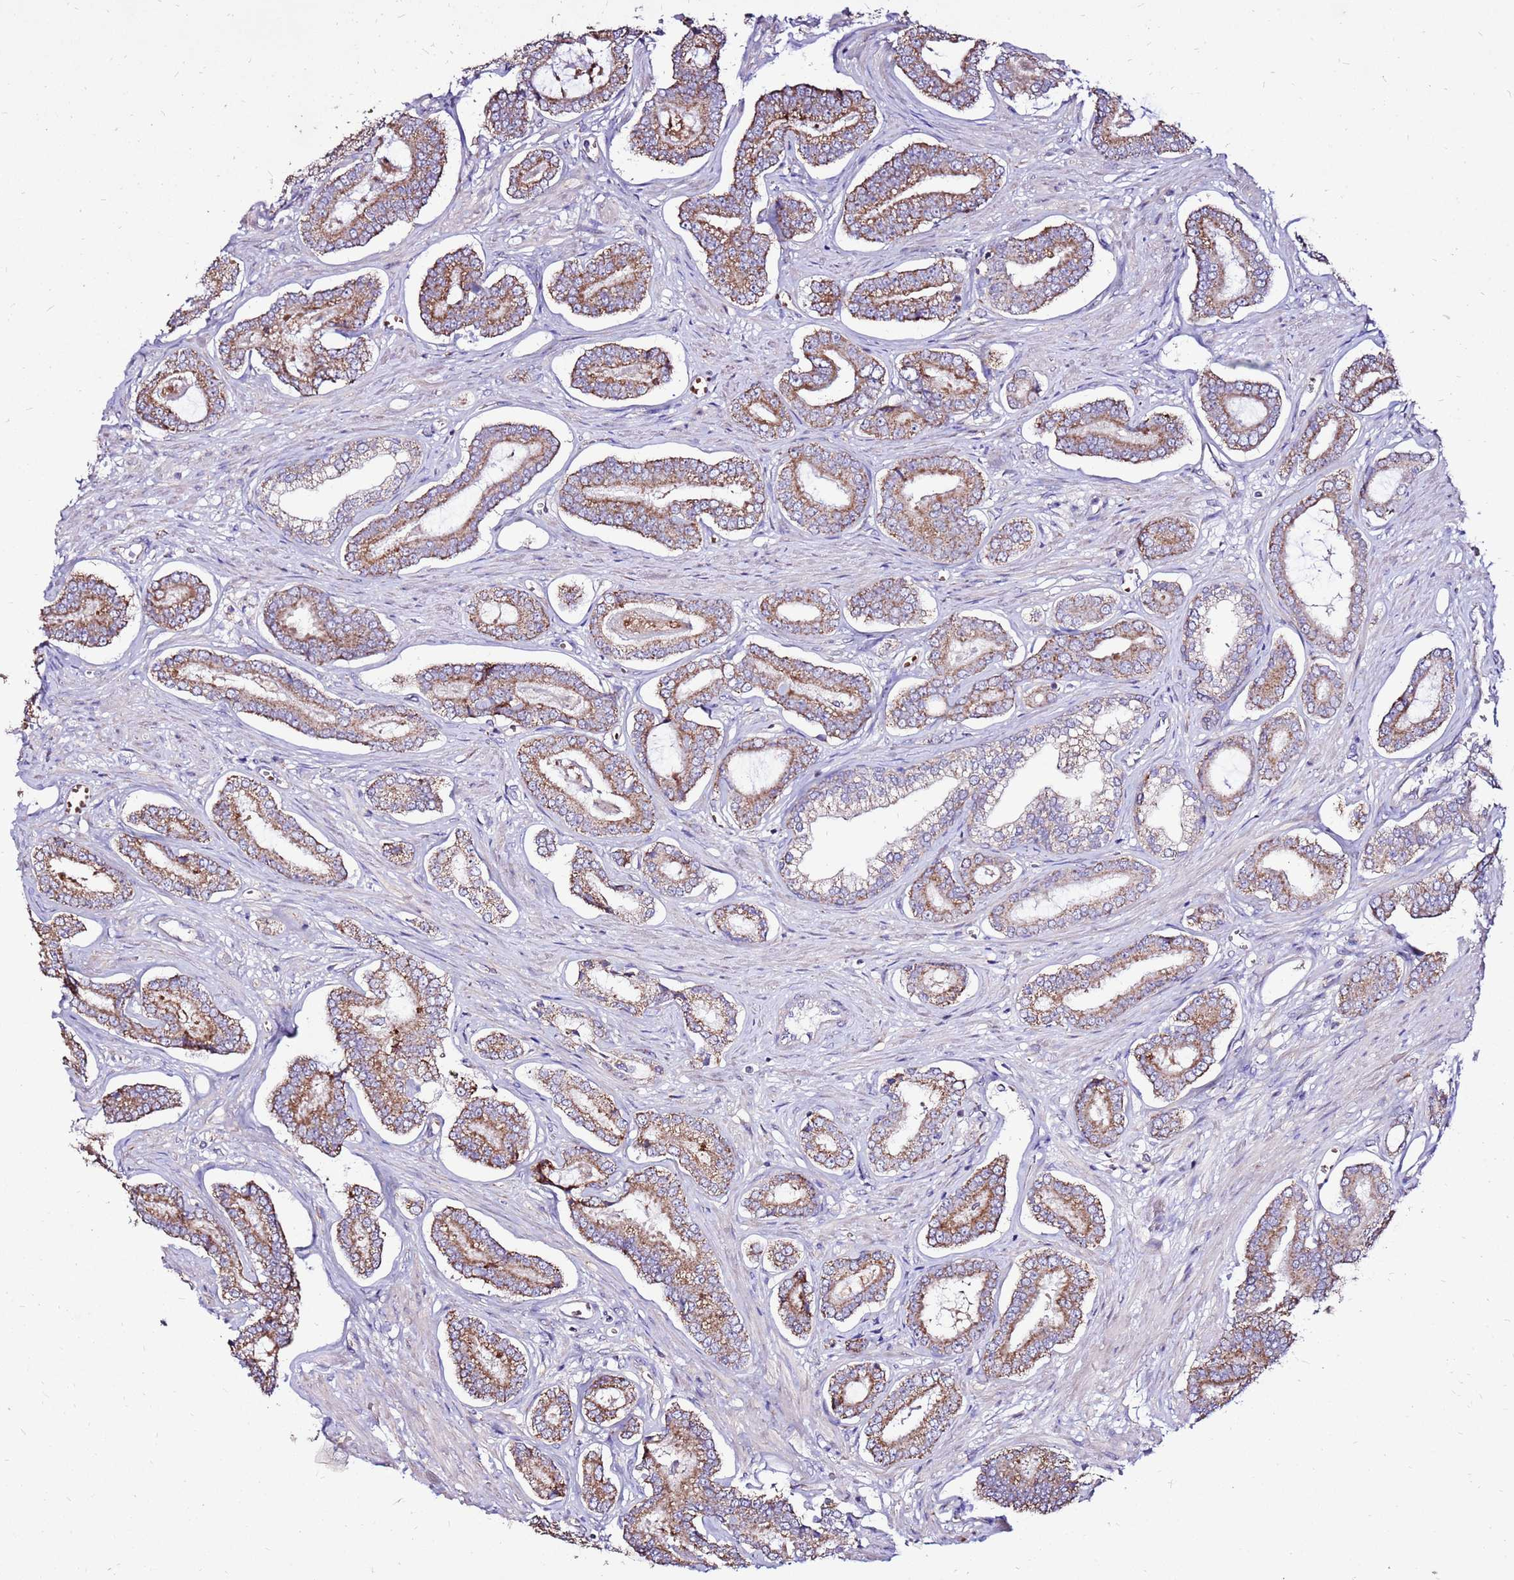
{"staining": {"intensity": "moderate", "quantity": ">75%", "location": "cytoplasmic/membranous"}, "tissue": "prostate cancer", "cell_type": "Tumor cells", "image_type": "cancer", "snomed": [{"axis": "morphology", "description": "Adenocarcinoma, NOS"}, {"axis": "topography", "description": "Prostate and seminal vesicle, NOS"}], "caption": "IHC photomicrograph of prostate cancer stained for a protein (brown), which demonstrates medium levels of moderate cytoplasmic/membranous positivity in about >75% of tumor cells.", "gene": "SPSB3", "patient": {"sex": "male", "age": 76}}